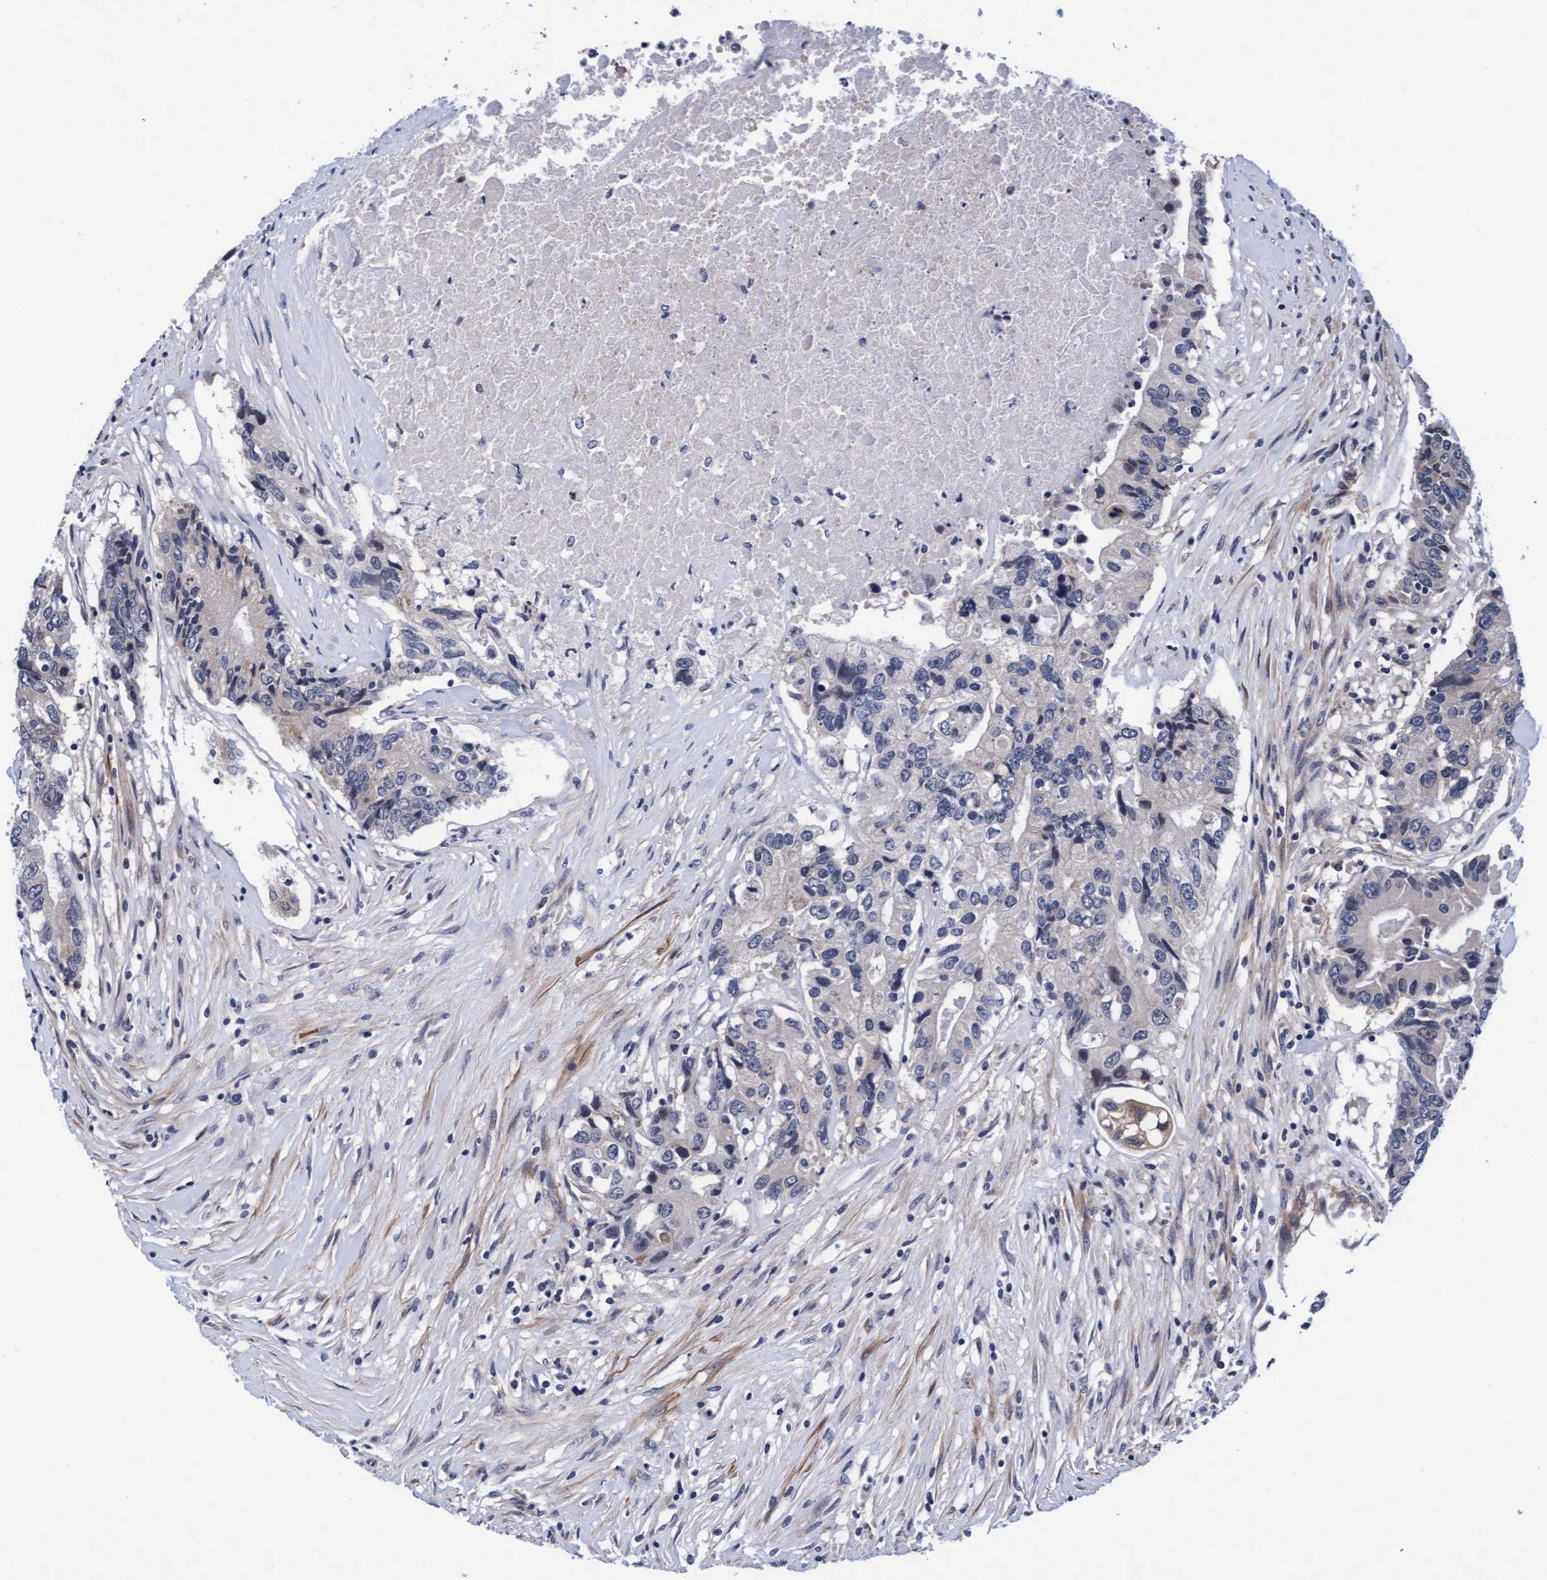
{"staining": {"intensity": "negative", "quantity": "none", "location": "none"}, "tissue": "colorectal cancer", "cell_type": "Tumor cells", "image_type": "cancer", "snomed": [{"axis": "morphology", "description": "Adenocarcinoma, NOS"}, {"axis": "topography", "description": "Colon"}], "caption": "Adenocarcinoma (colorectal) was stained to show a protein in brown. There is no significant expression in tumor cells. The staining was performed using DAB to visualize the protein expression in brown, while the nuclei were stained in blue with hematoxylin (Magnification: 20x).", "gene": "EFCAB13", "patient": {"sex": "female", "age": 77}}